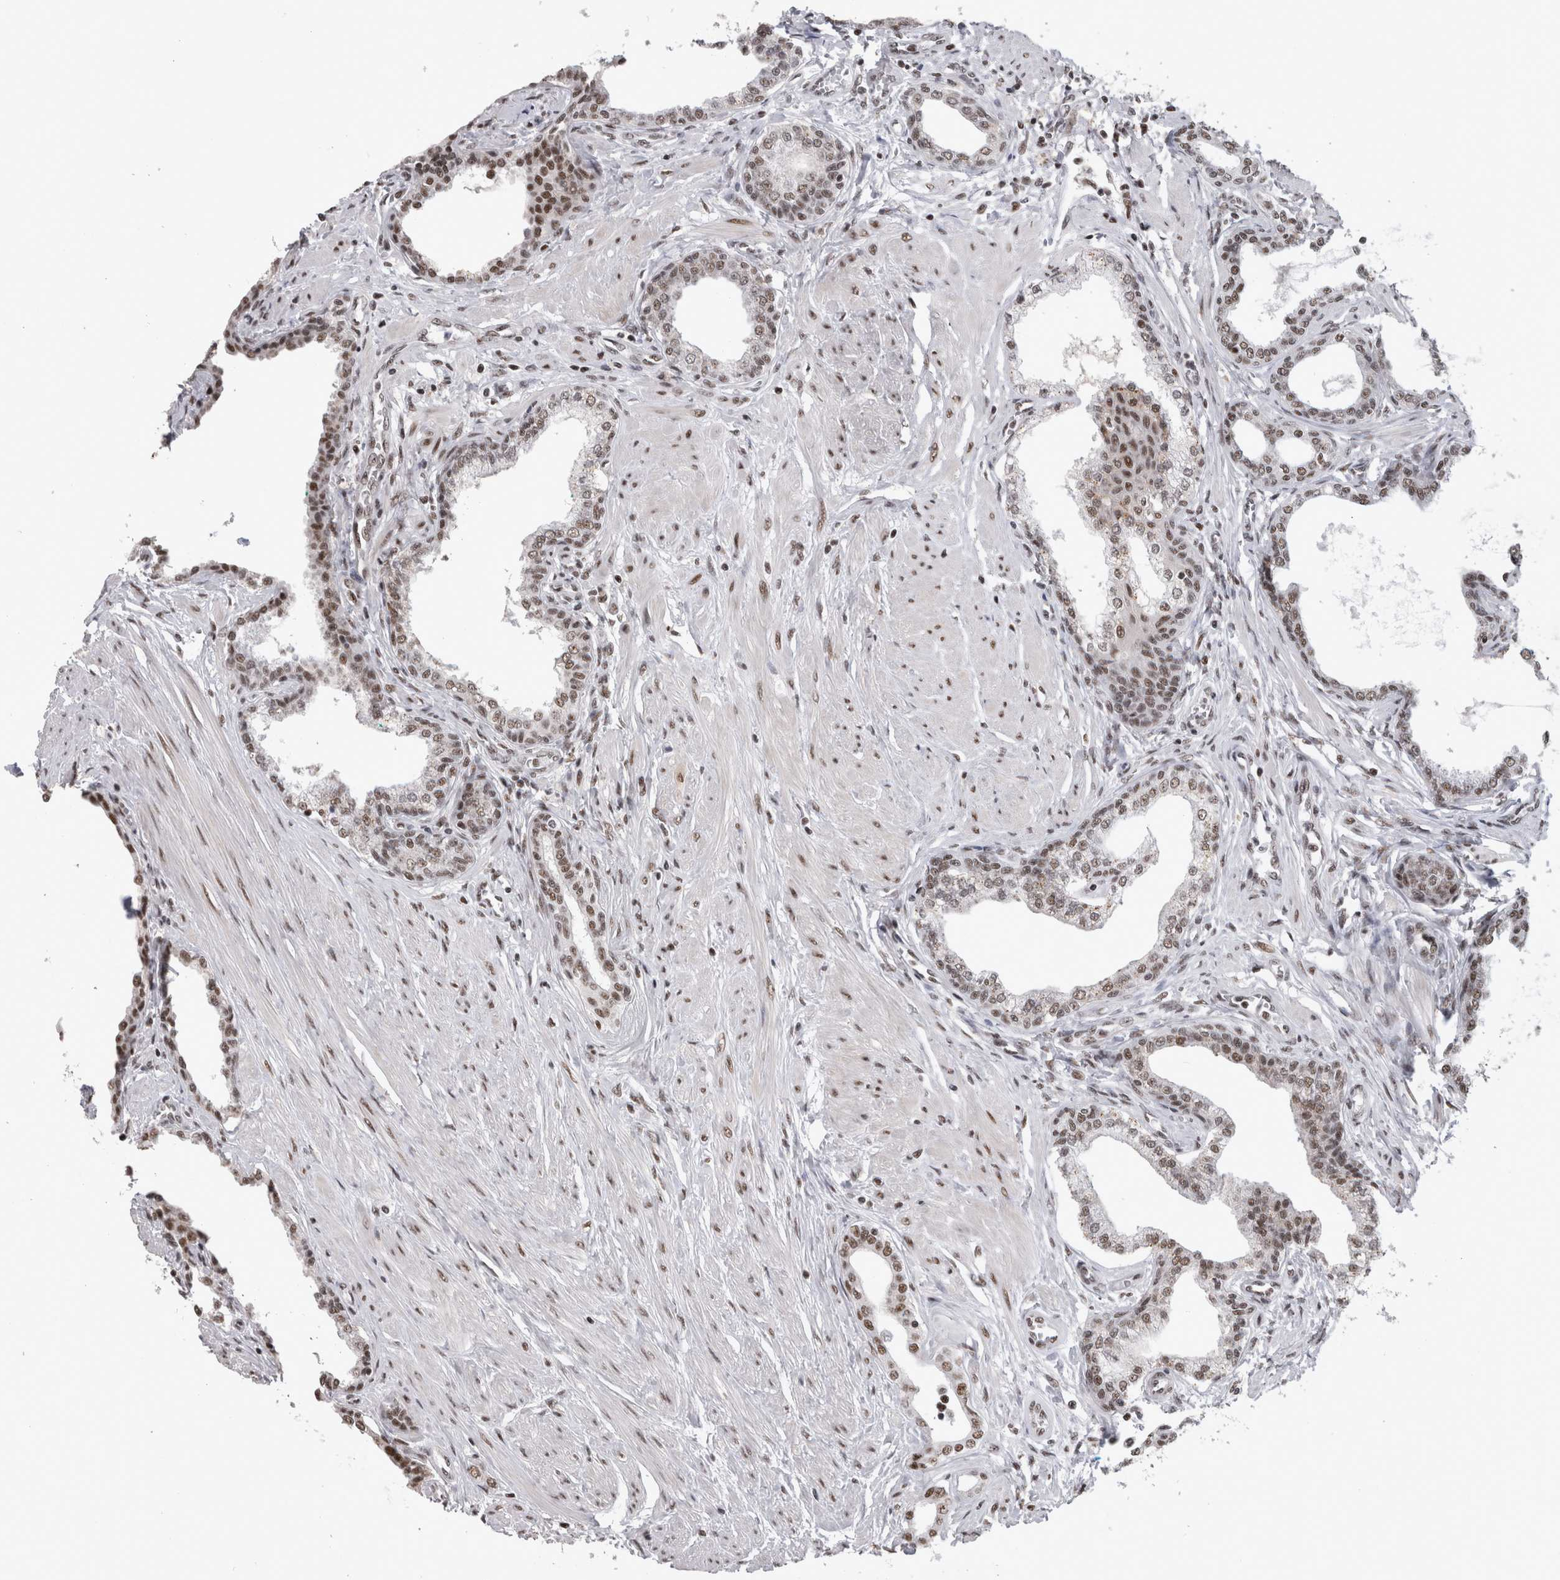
{"staining": {"intensity": "moderate", "quantity": ">75%", "location": "nuclear"}, "tissue": "prostate cancer", "cell_type": "Tumor cells", "image_type": "cancer", "snomed": [{"axis": "morphology", "description": "Adenocarcinoma, High grade"}, {"axis": "topography", "description": "Prostate"}], "caption": "Prostate high-grade adenocarcinoma tissue demonstrates moderate nuclear positivity in about >75% of tumor cells", "gene": "CDK11A", "patient": {"sex": "male", "age": 52}}